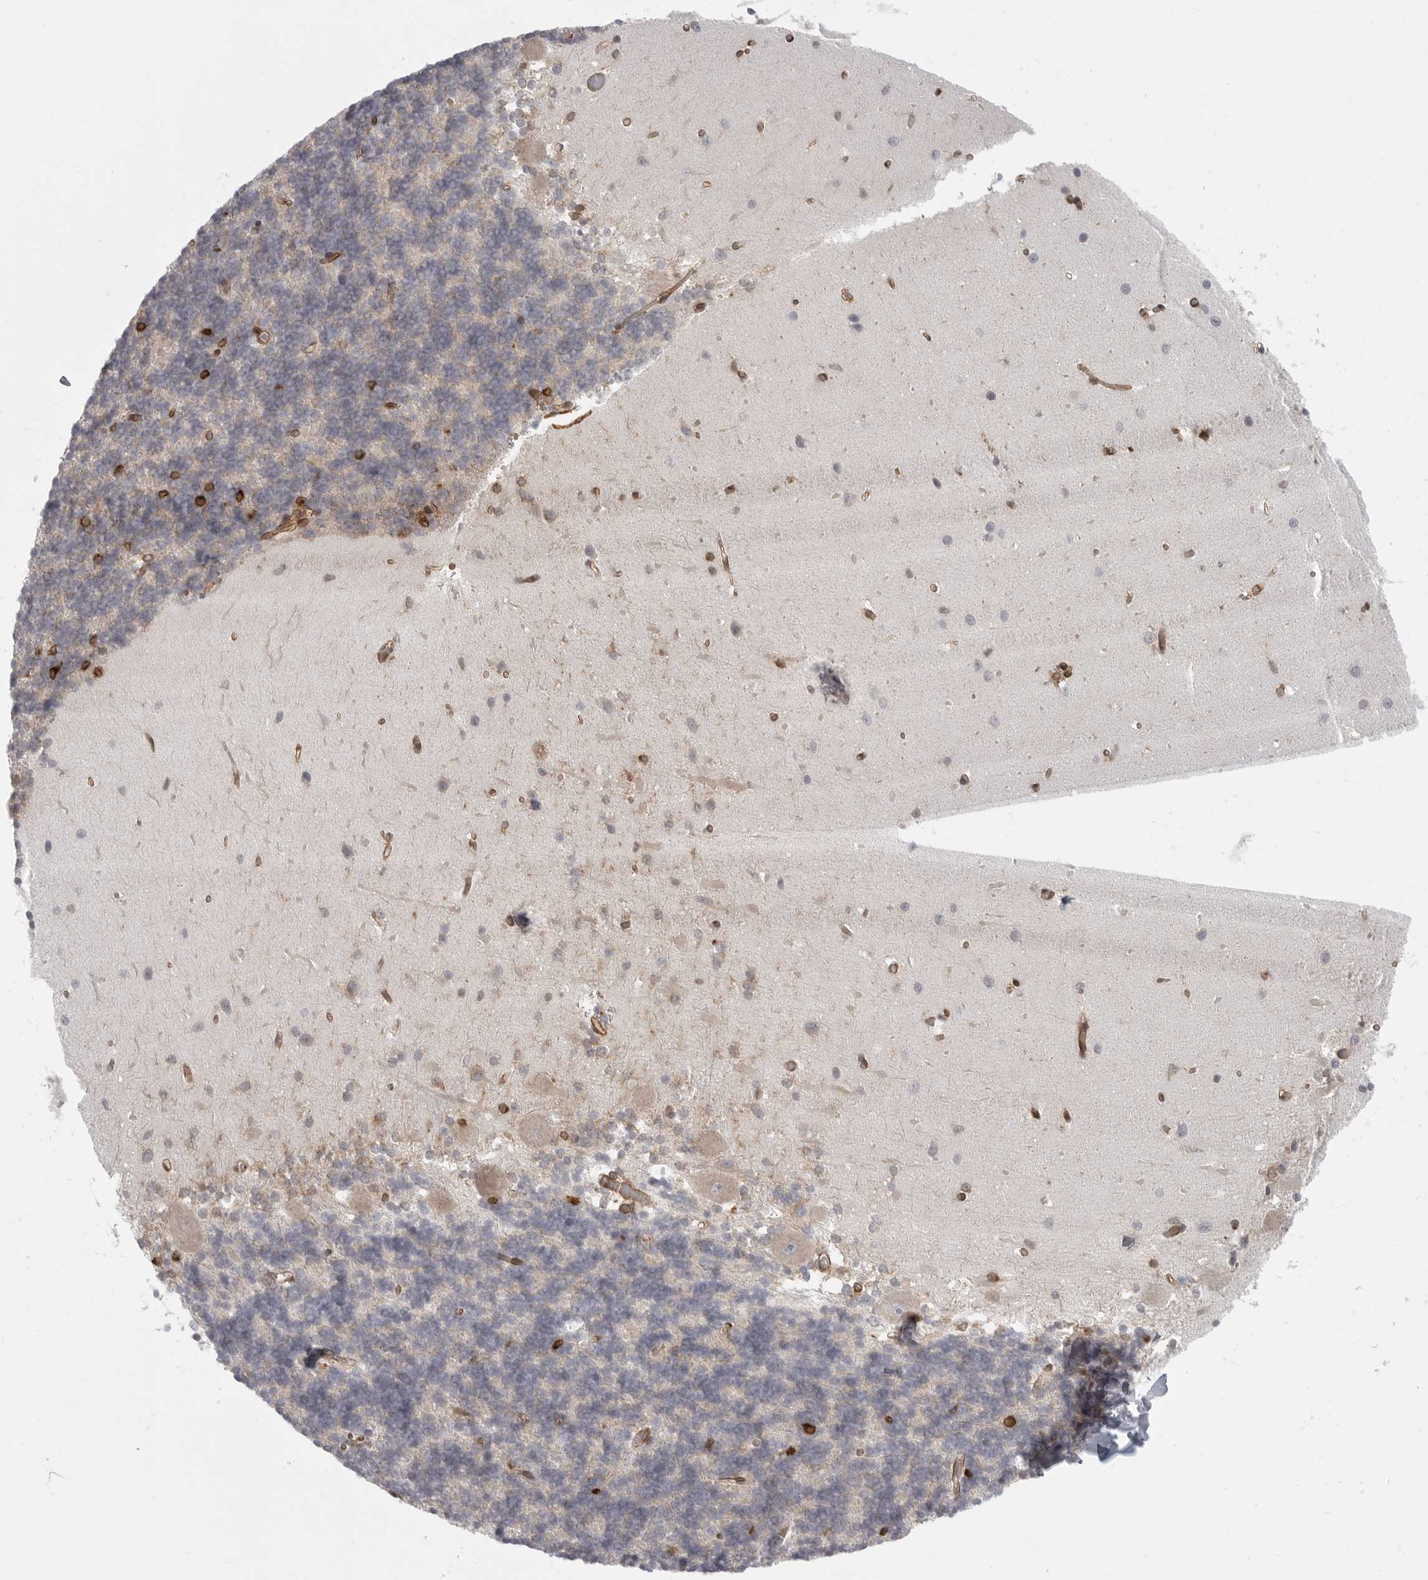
{"staining": {"intensity": "weak", "quantity": "<25%", "location": "cytoplasmic/membranous"}, "tissue": "cerebellum", "cell_type": "Cells in granular layer", "image_type": "normal", "snomed": [{"axis": "morphology", "description": "Normal tissue, NOS"}, {"axis": "topography", "description": "Cerebellum"}], "caption": "DAB (3,3'-diaminobenzidine) immunohistochemical staining of benign cerebellum demonstrates no significant expression in cells in granular layer.", "gene": "CERS2", "patient": {"sex": "male", "age": 37}}